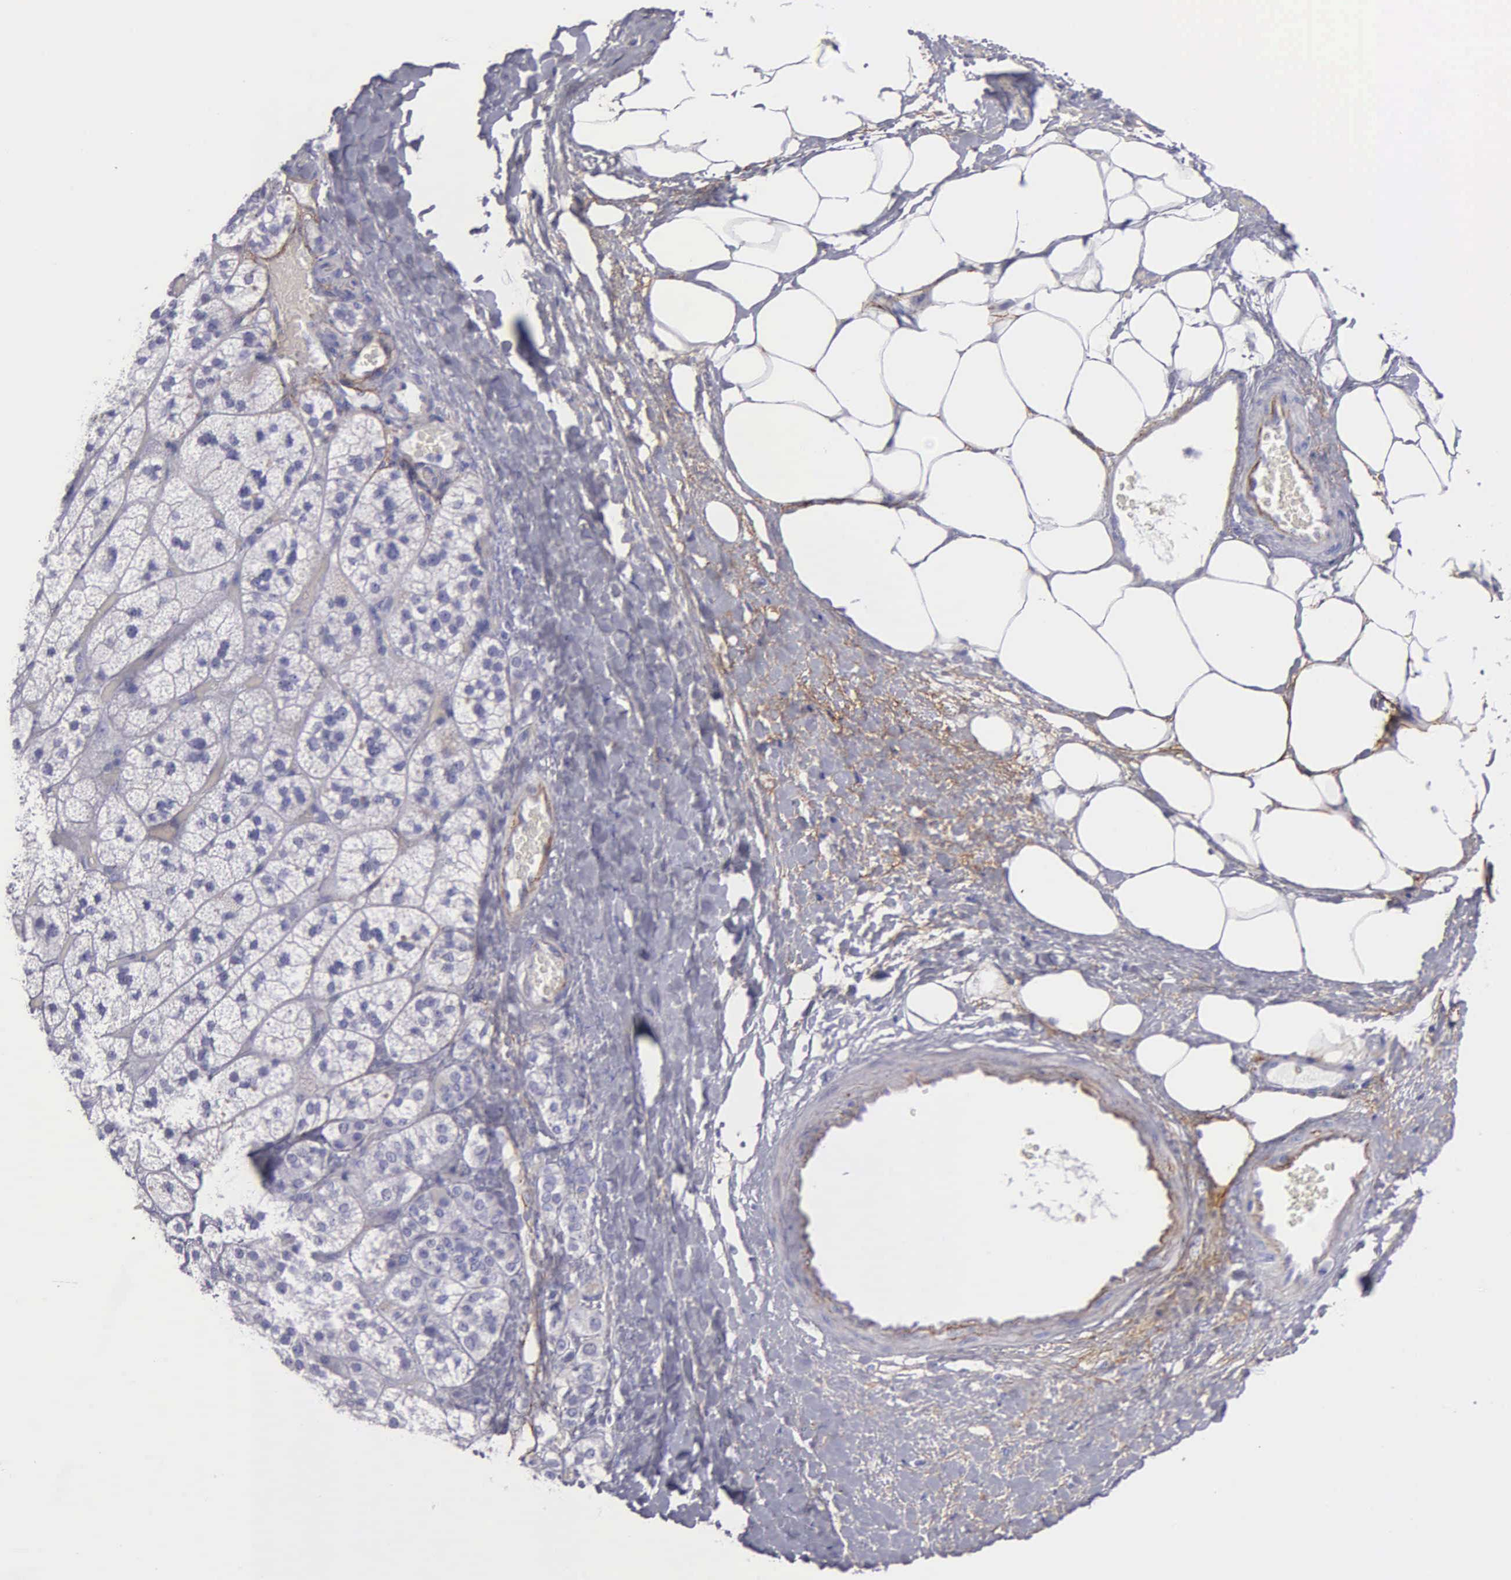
{"staining": {"intensity": "negative", "quantity": "none", "location": "none"}, "tissue": "adrenal gland", "cell_type": "Glandular cells", "image_type": "normal", "snomed": [{"axis": "morphology", "description": "Normal tissue, NOS"}, {"axis": "topography", "description": "Adrenal gland"}], "caption": "Photomicrograph shows no protein expression in glandular cells of benign adrenal gland.", "gene": "FBLN5", "patient": {"sex": "male", "age": 57}}